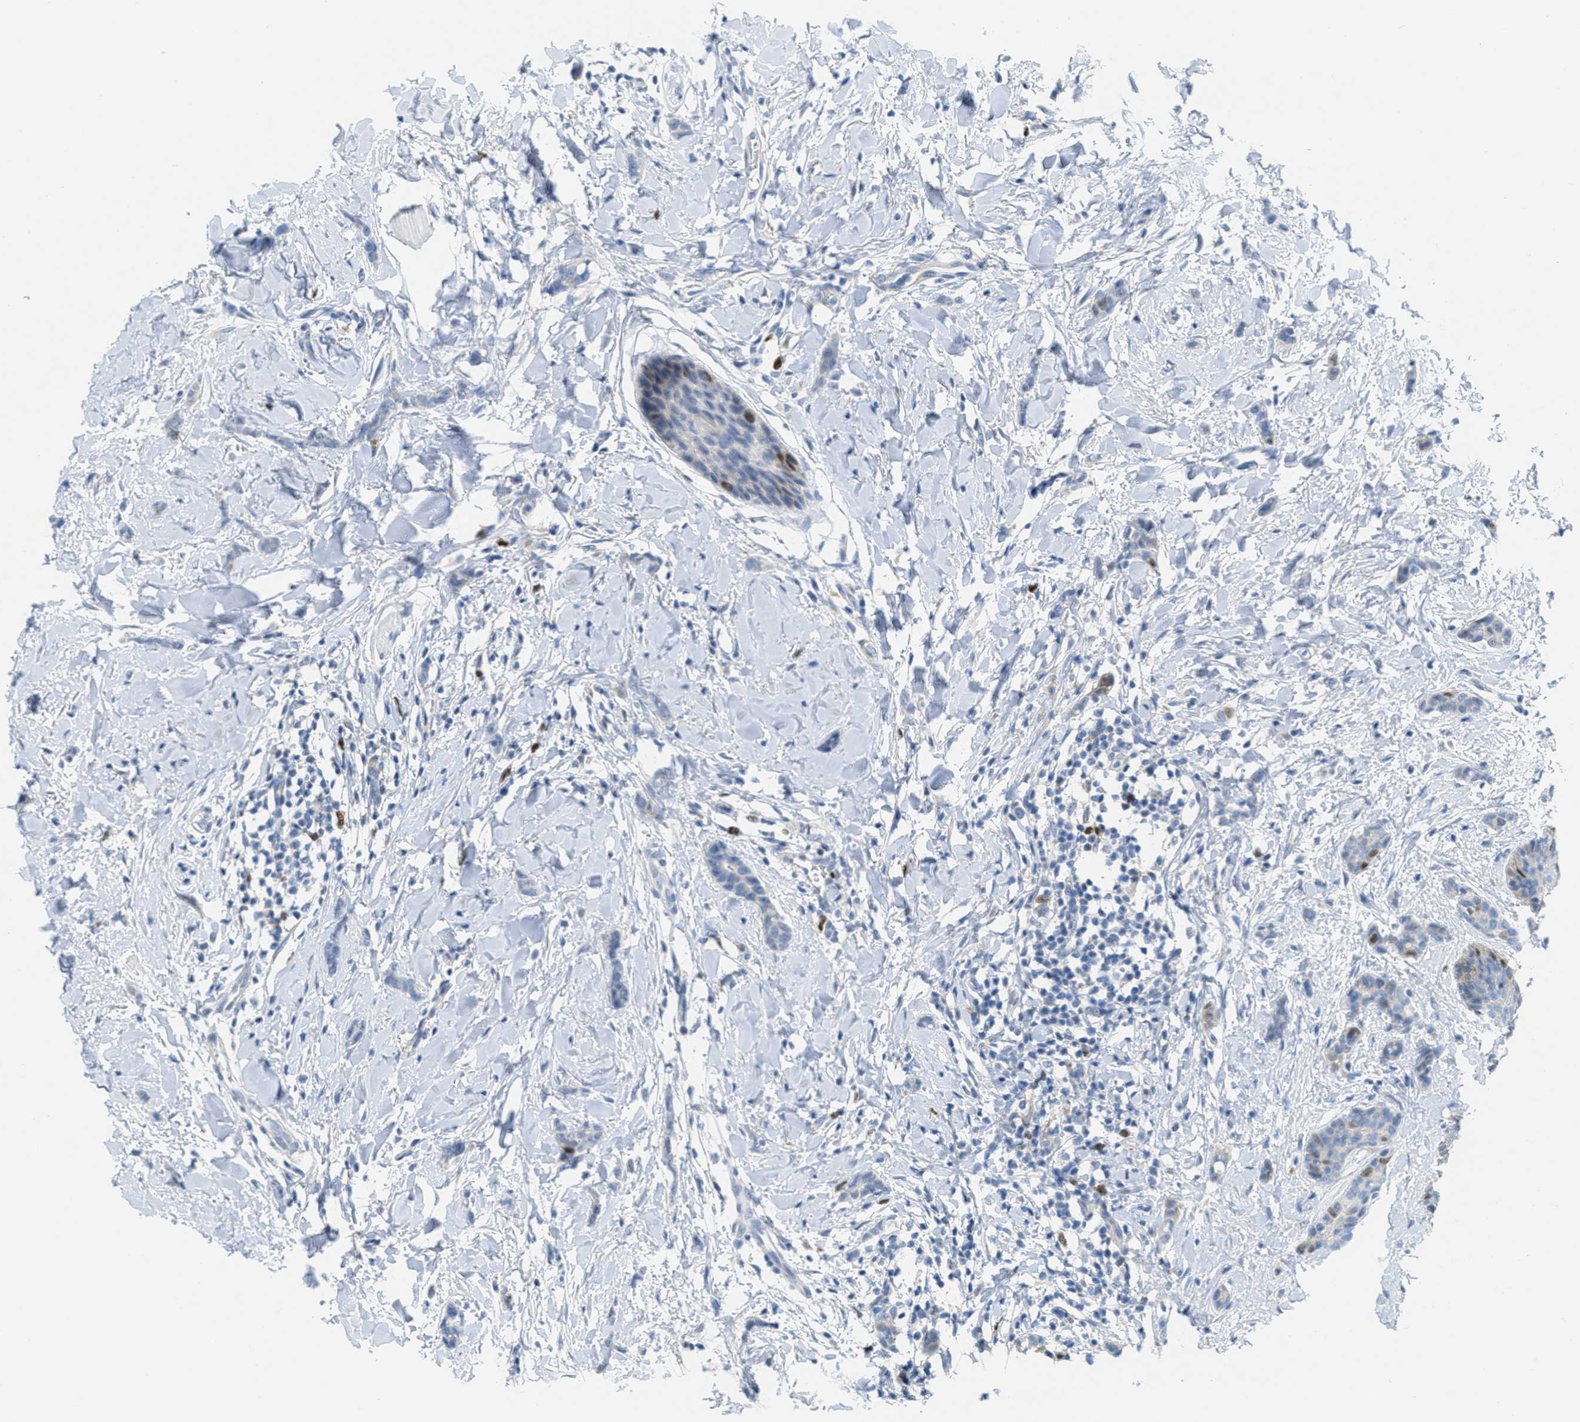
{"staining": {"intensity": "moderate", "quantity": "<25%", "location": "nuclear"}, "tissue": "breast cancer", "cell_type": "Tumor cells", "image_type": "cancer", "snomed": [{"axis": "morphology", "description": "Lobular carcinoma"}, {"axis": "topography", "description": "Skin"}, {"axis": "topography", "description": "Breast"}], "caption": "Breast cancer (lobular carcinoma) stained with DAB (3,3'-diaminobenzidine) immunohistochemistry (IHC) shows low levels of moderate nuclear positivity in approximately <25% of tumor cells. Immunohistochemistry stains the protein in brown and the nuclei are stained blue.", "gene": "ORC6", "patient": {"sex": "female", "age": 46}}